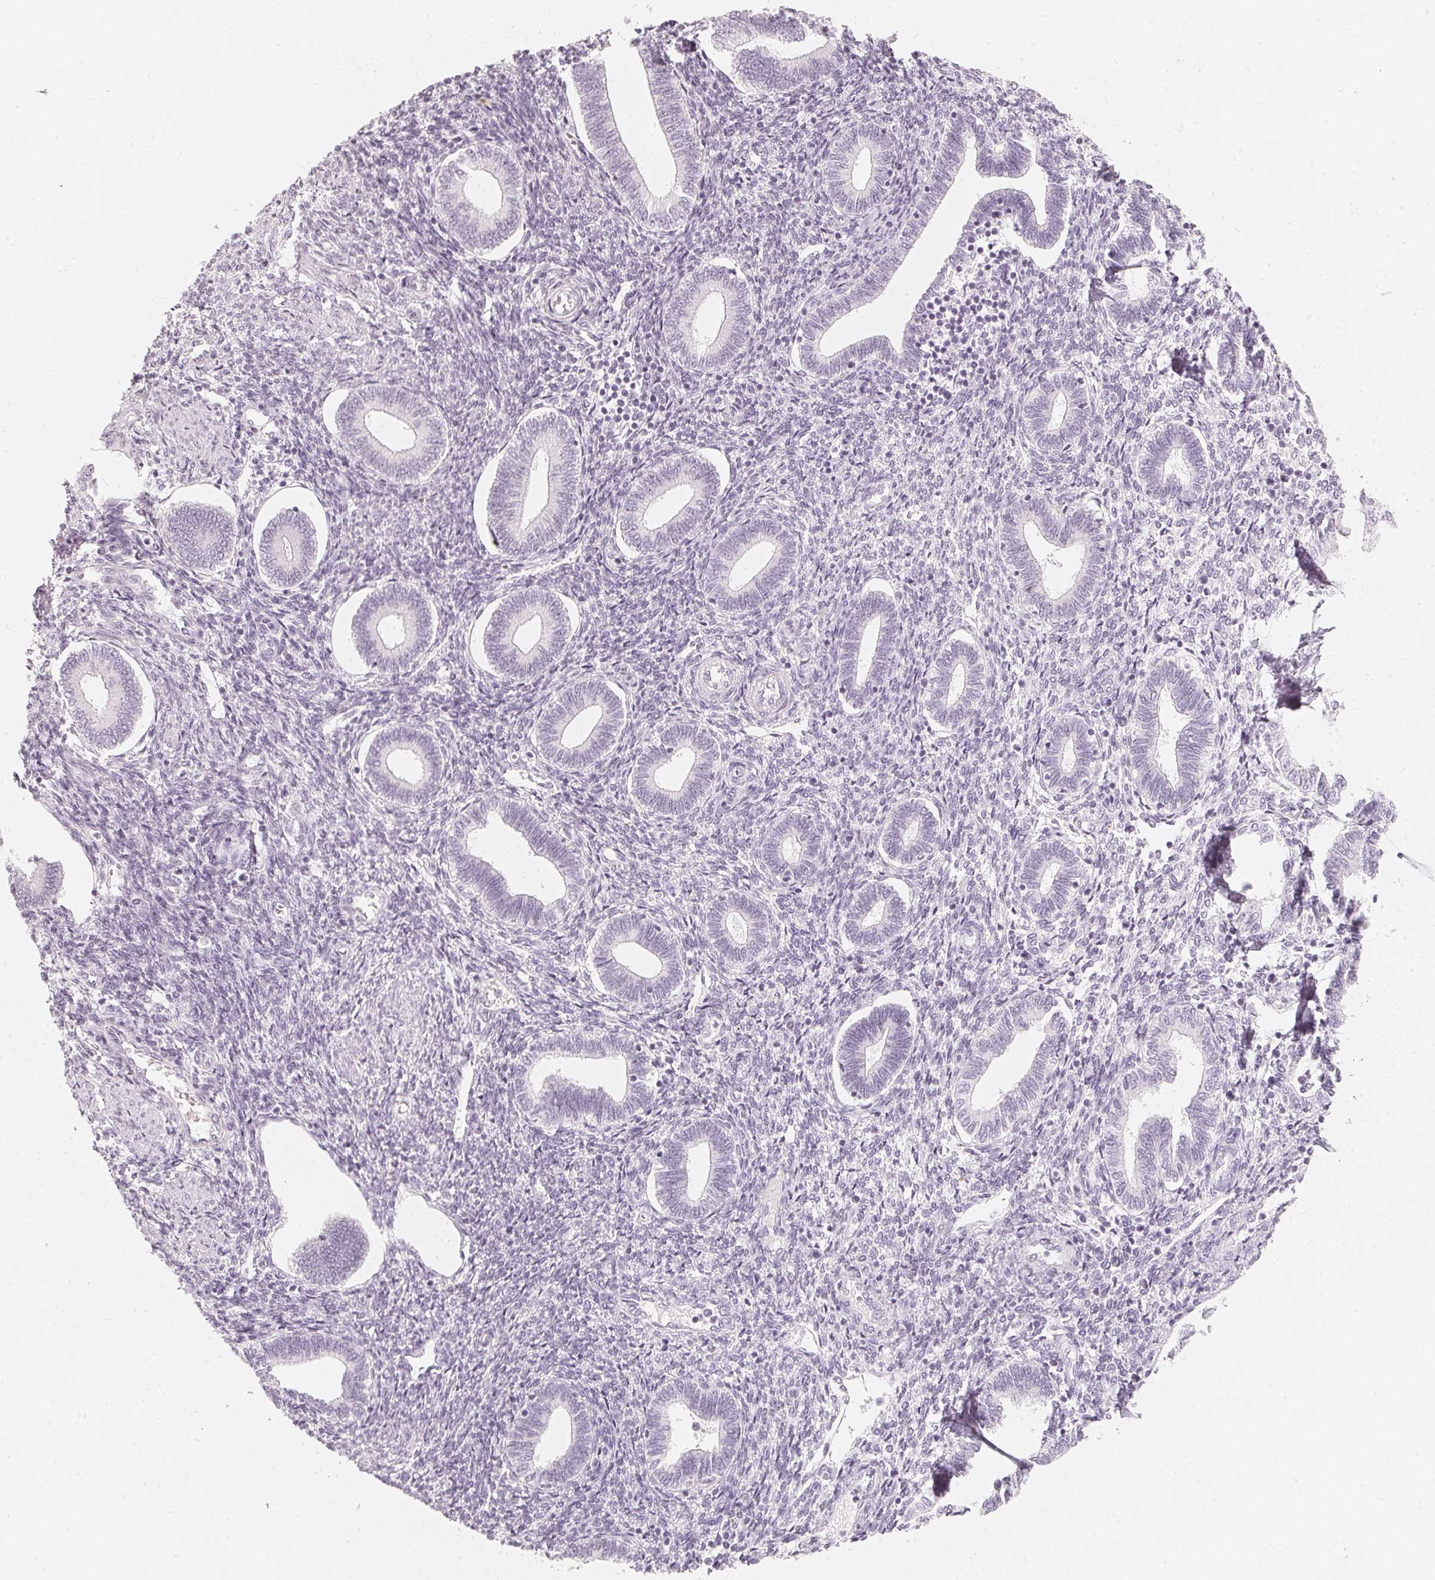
{"staining": {"intensity": "negative", "quantity": "none", "location": "none"}, "tissue": "endometrium", "cell_type": "Cells in endometrial stroma", "image_type": "normal", "snomed": [{"axis": "morphology", "description": "Normal tissue, NOS"}, {"axis": "topography", "description": "Endometrium"}], "caption": "This photomicrograph is of benign endometrium stained with immunohistochemistry (IHC) to label a protein in brown with the nuclei are counter-stained blue. There is no positivity in cells in endometrial stroma.", "gene": "SLC22A8", "patient": {"sex": "female", "age": 42}}